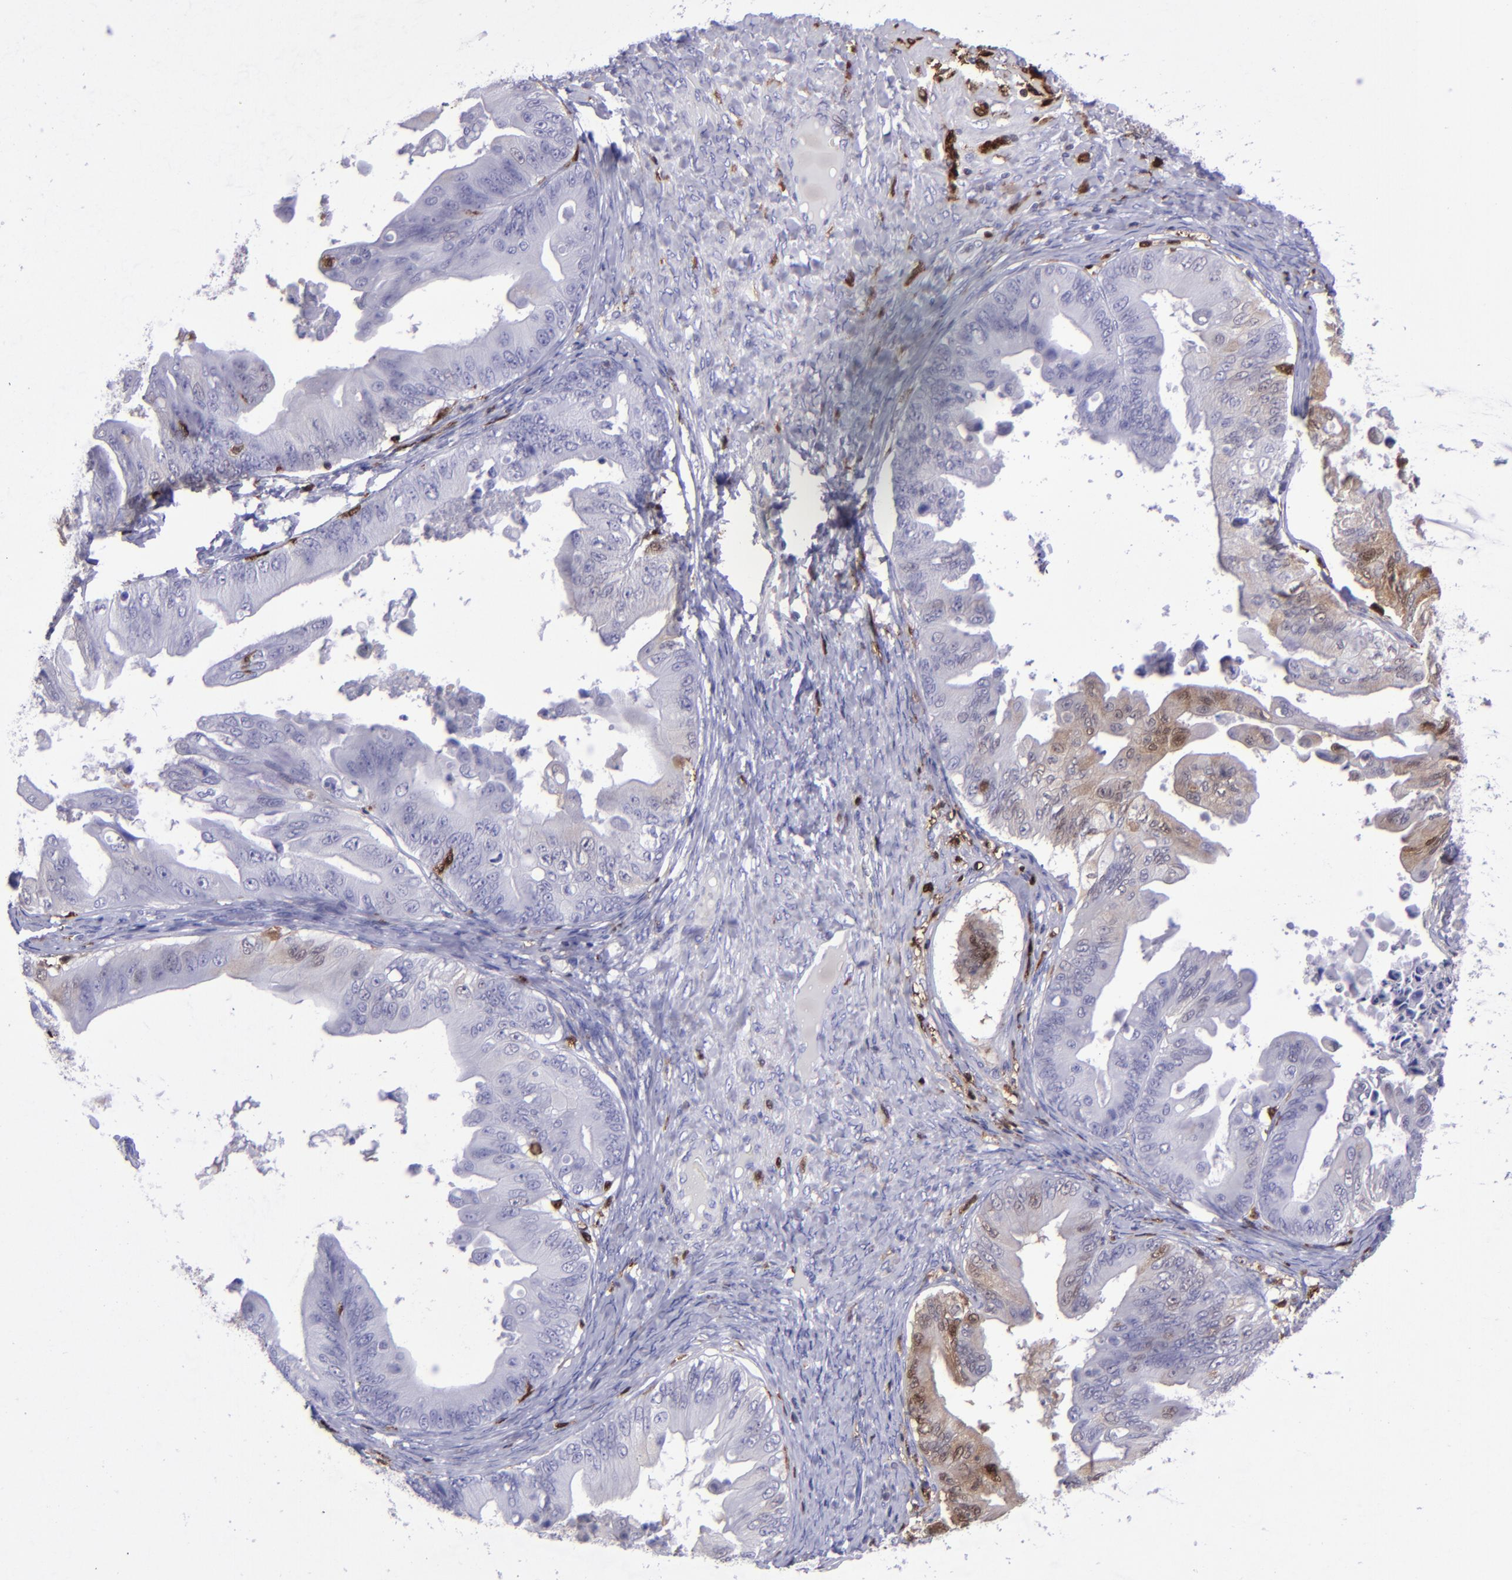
{"staining": {"intensity": "moderate", "quantity": "<25%", "location": "cytoplasmic/membranous,nuclear"}, "tissue": "ovarian cancer", "cell_type": "Tumor cells", "image_type": "cancer", "snomed": [{"axis": "morphology", "description": "Cystadenocarcinoma, mucinous, NOS"}, {"axis": "topography", "description": "Ovary"}], "caption": "DAB (3,3'-diaminobenzidine) immunohistochemical staining of ovarian cancer (mucinous cystadenocarcinoma) shows moderate cytoplasmic/membranous and nuclear protein expression in approximately <25% of tumor cells.", "gene": "TYMP", "patient": {"sex": "female", "age": 37}}